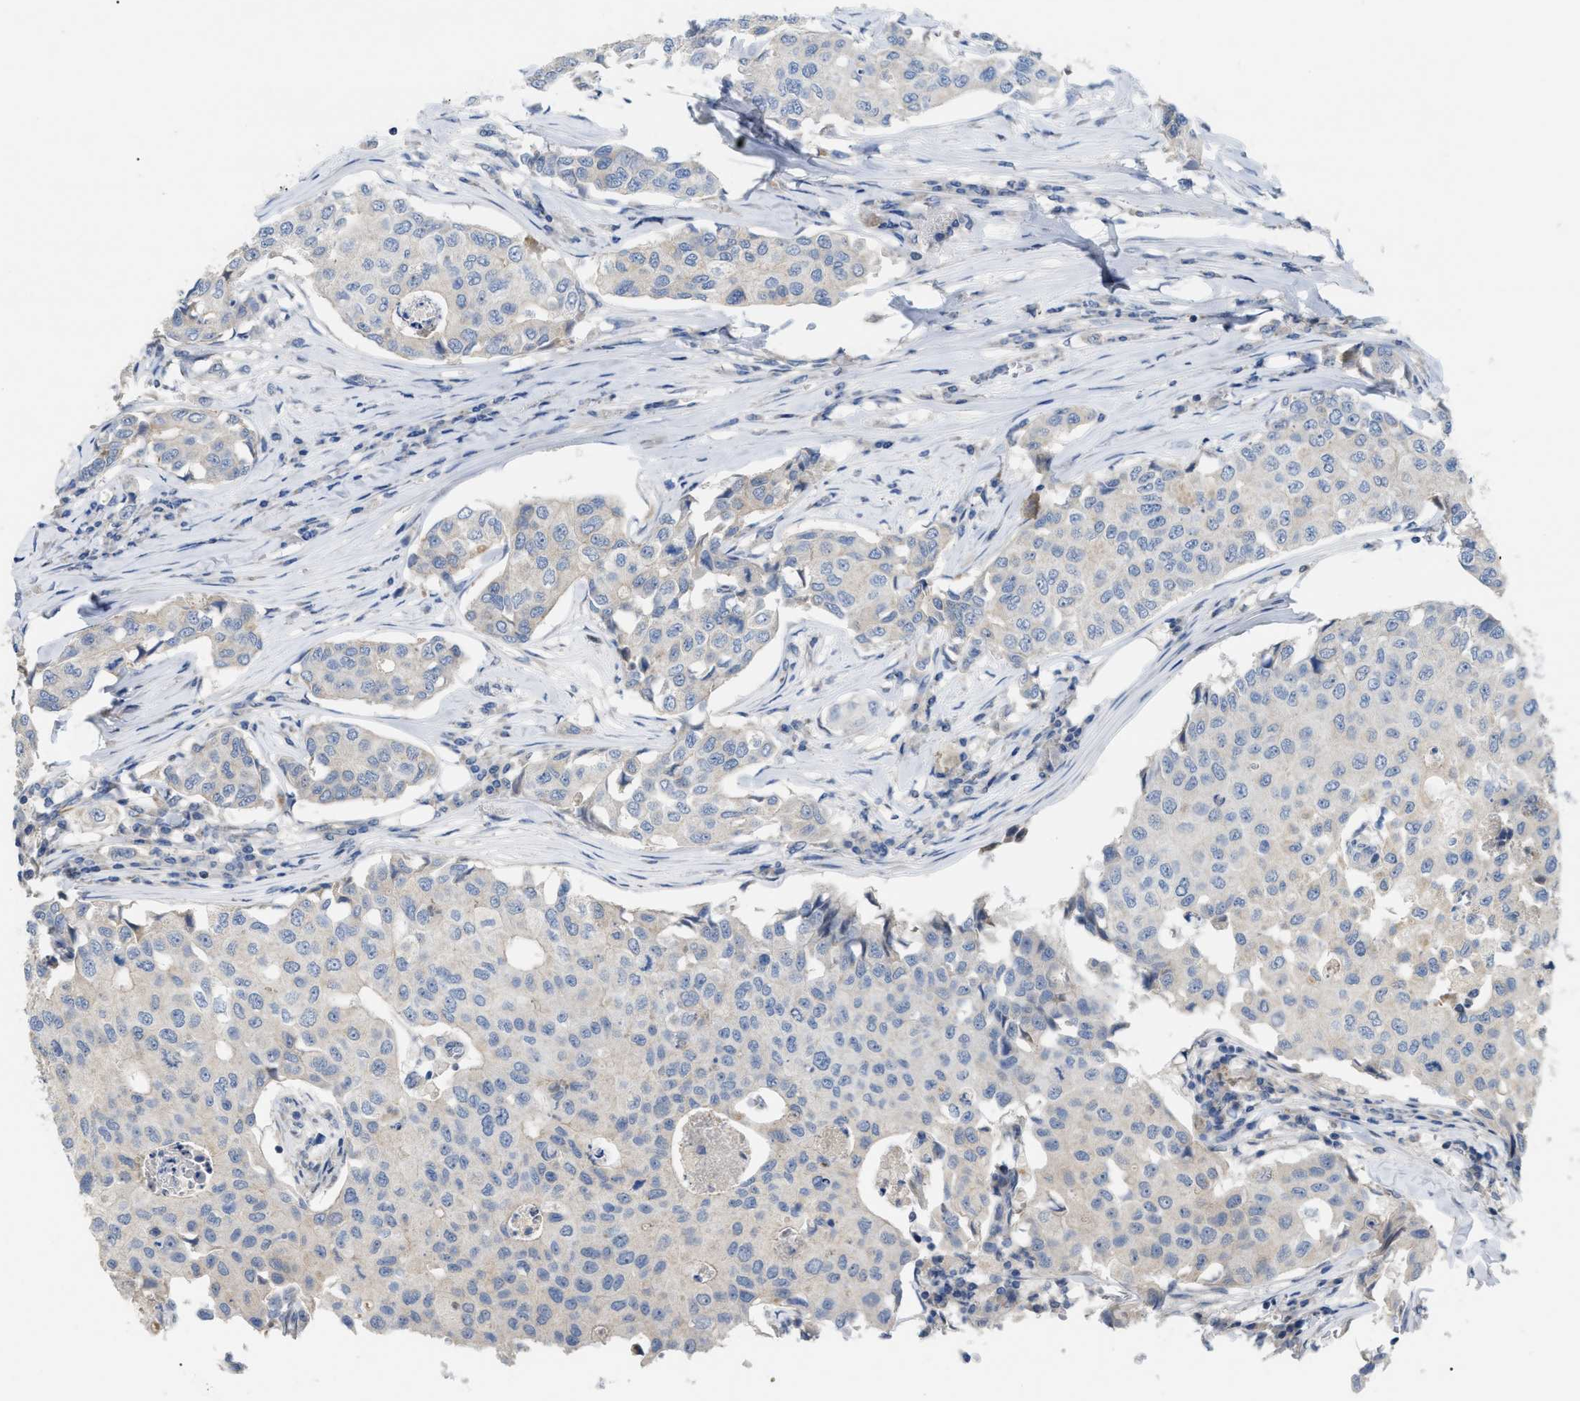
{"staining": {"intensity": "negative", "quantity": "none", "location": "none"}, "tissue": "breast cancer", "cell_type": "Tumor cells", "image_type": "cancer", "snomed": [{"axis": "morphology", "description": "Duct carcinoma"}, {"axis": "topography", "description": "Breast"}], "caption": "Immunohistochemistry image of breast cancer (intraductal carcinoma) stained for a protein (brown), which reveals no positivity in tumor cells.", "gene": "DHX58", "patient": {"sex": "female", "age": 80}}